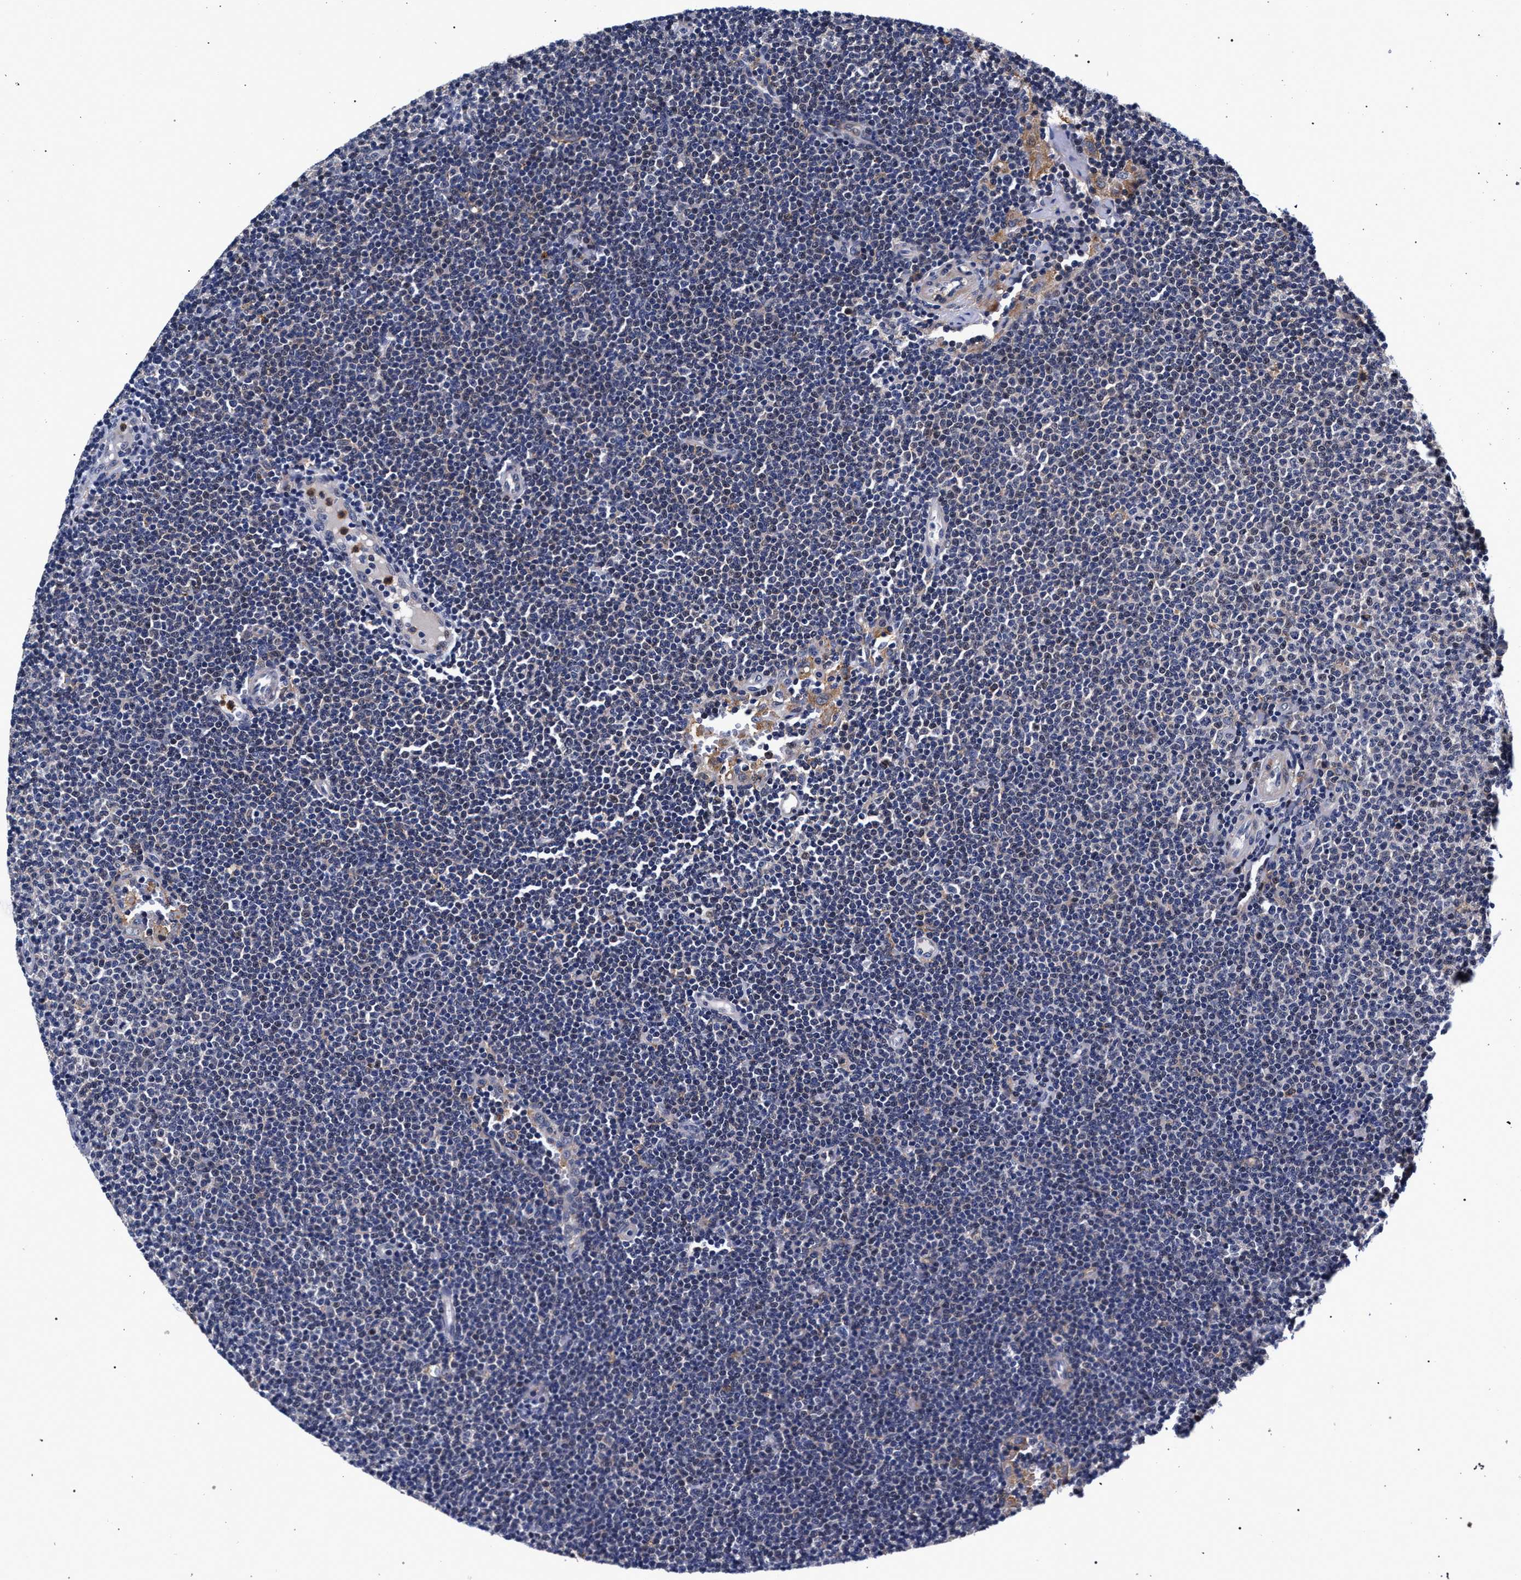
{"staining": {"intensity": "negative", "quantity": "none", "location": "none"}, "tissue": "lymphoma", "cell_type": "Tumor cells", "image_type": "cancer", "snomed": [{"axis": "morphology", "description": "Malignant lymphoma, non-Hodgkin's type, Low grade"}, {"axis": "topography", "description": "Lymph node"}], "caption": "Immunohistochemistry (IHC) histopathology image of neoplastic tissue: malignant lymphoma, non-Hodgkin's type (low-grade) stained with DAB (3,3'-diaminobenzidine) demonstrates no significant protein staining in tumor cells.", "gene": "ZNF462", "patient": {"sex": "female", "age": 53}}